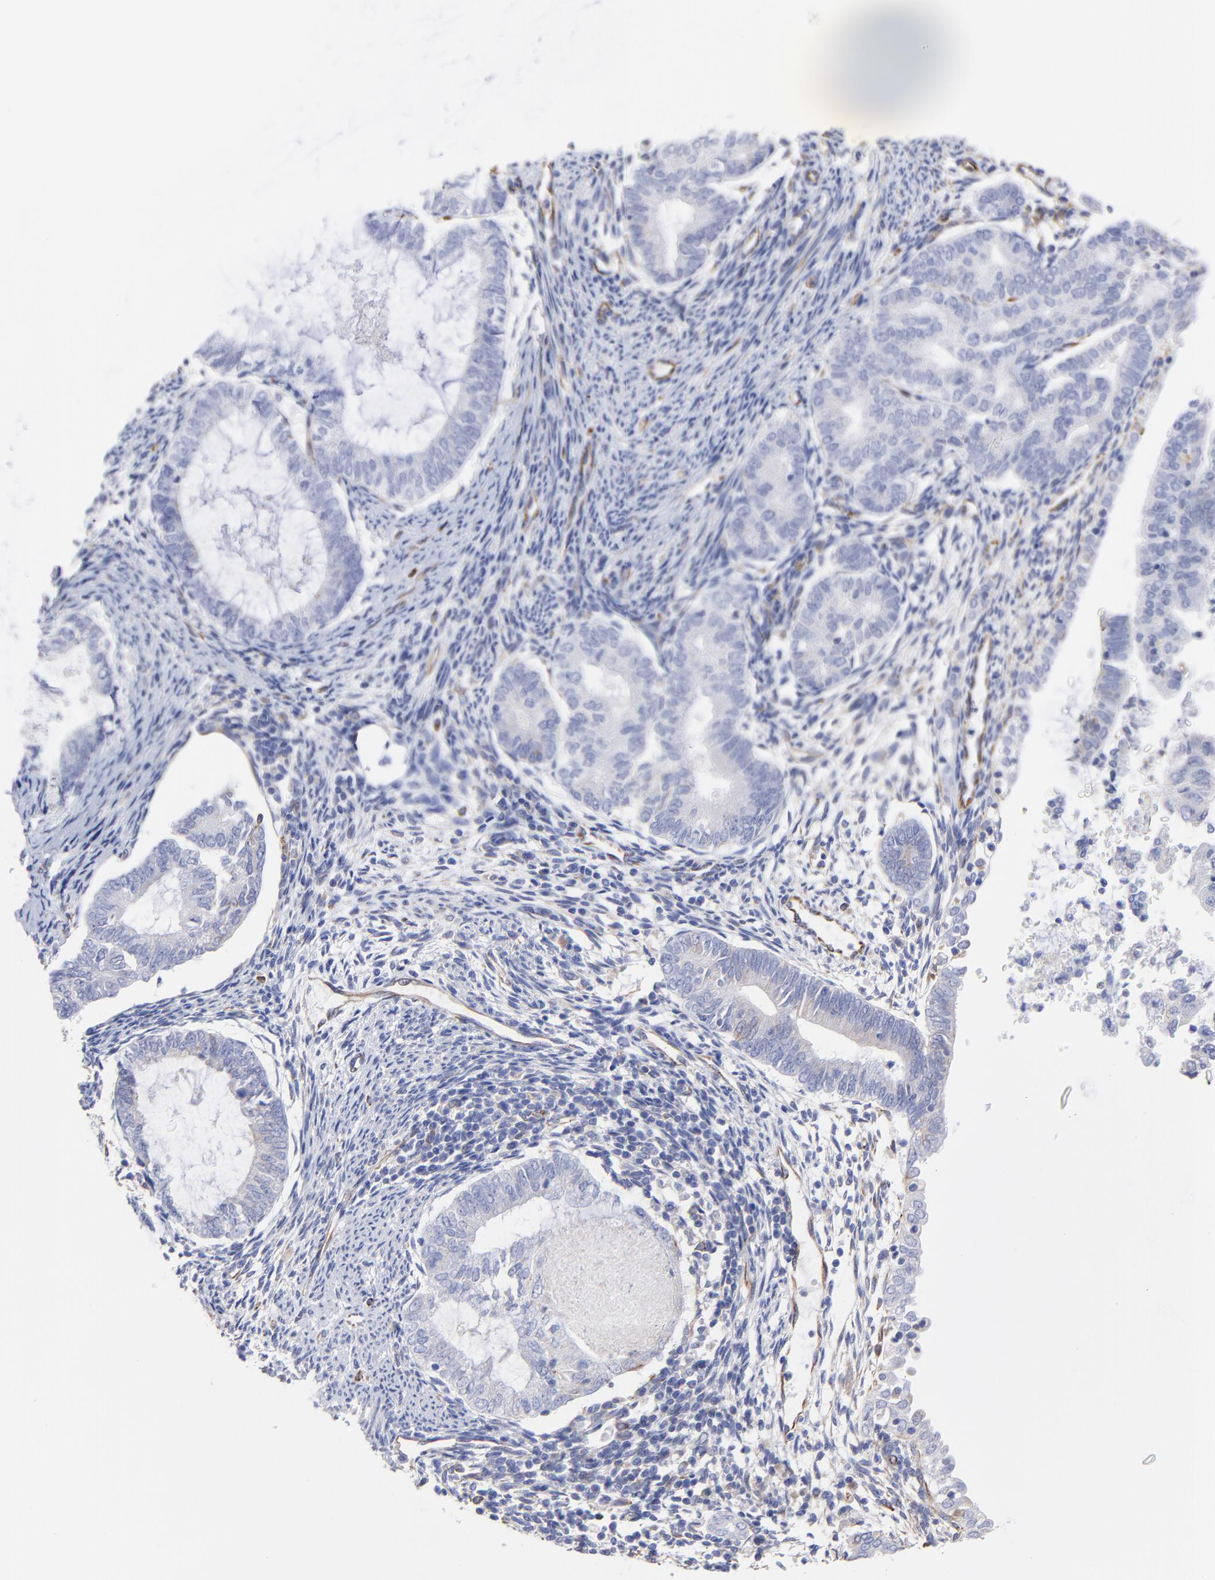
{"staining": {"intensity": "weak", "quantity": "<25%", "location": "cytoplasmic/membranous"}, "tissue": "endometrial cancer", "cell_type": "Tumor cells", "image_type": "cancer", "snomed": [{"axis": "morphology", "description": "Adenocarcinoma, NOS"}, {"axis": "topography", "description": "Endometrium"}], "caption": "The histopathology image demonstrates no significant staining in tumor cells of endometrial cancer (adenocarcinoma).", "gene": "COX8C", "patient": {"sex": "female", "age": 63}}